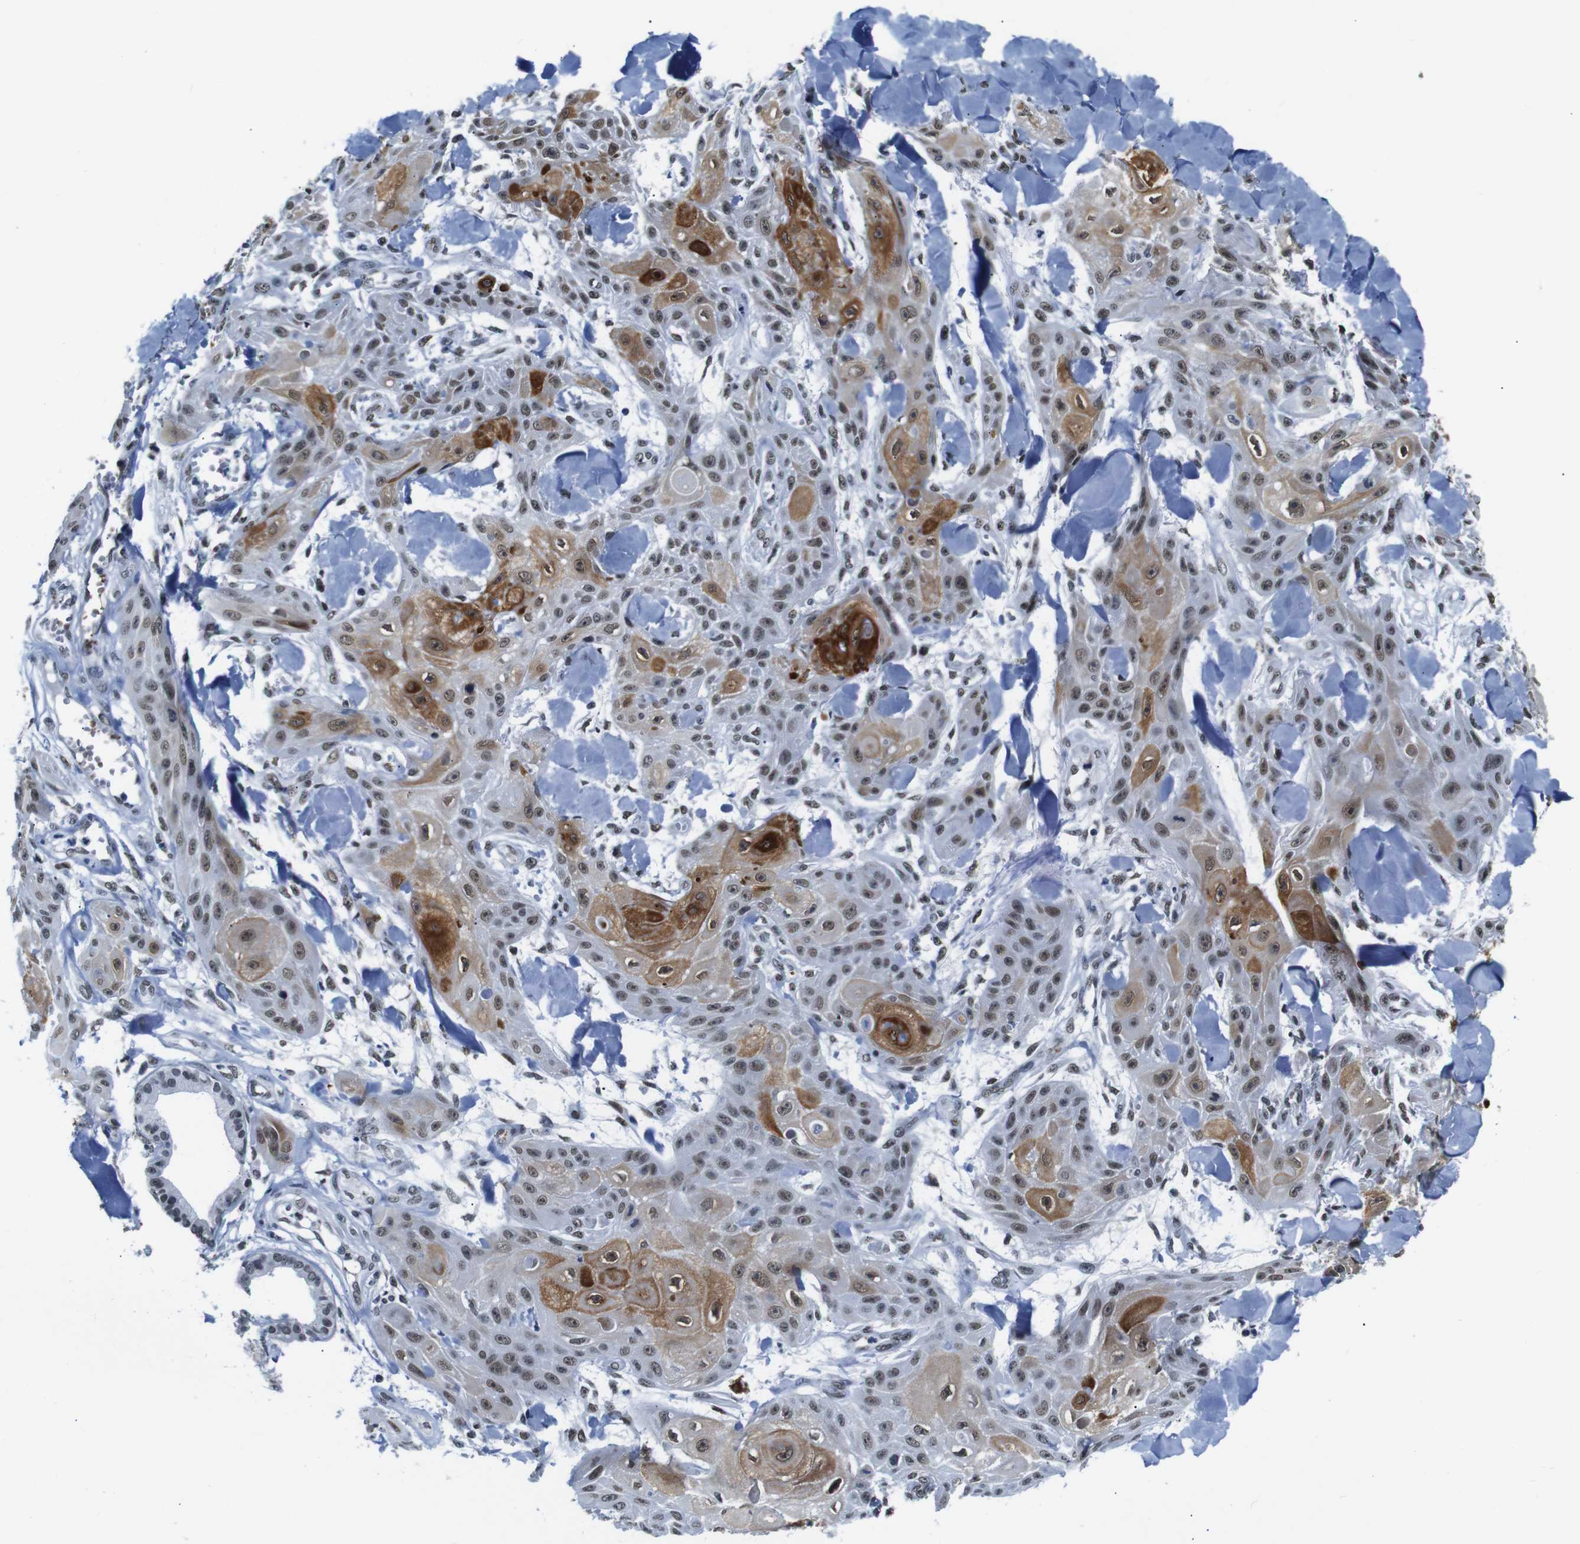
{"staining": {"intensity": "moderate", "quantity": ">75%", "location": "cytoplasmic/membranous,nuclear"}, "tissue": "skin cancer", "cell_type": "Tumor cells", "image_type": "cancer", "snomed": [{"axis": "morphology", "description": "Squamous cell carcinoma, NOS"}, {"axis": "topography", "description": "Skin"}], "caption": "An image showing moderate cytoplasmic/membranous and nuclear positivity in approximately >75% of tumor cells in skin cancer, as visualized by brown immunohistochemical staining.", "gene": "ILDR2", "patient": {"sex": "male", "age": 74}}